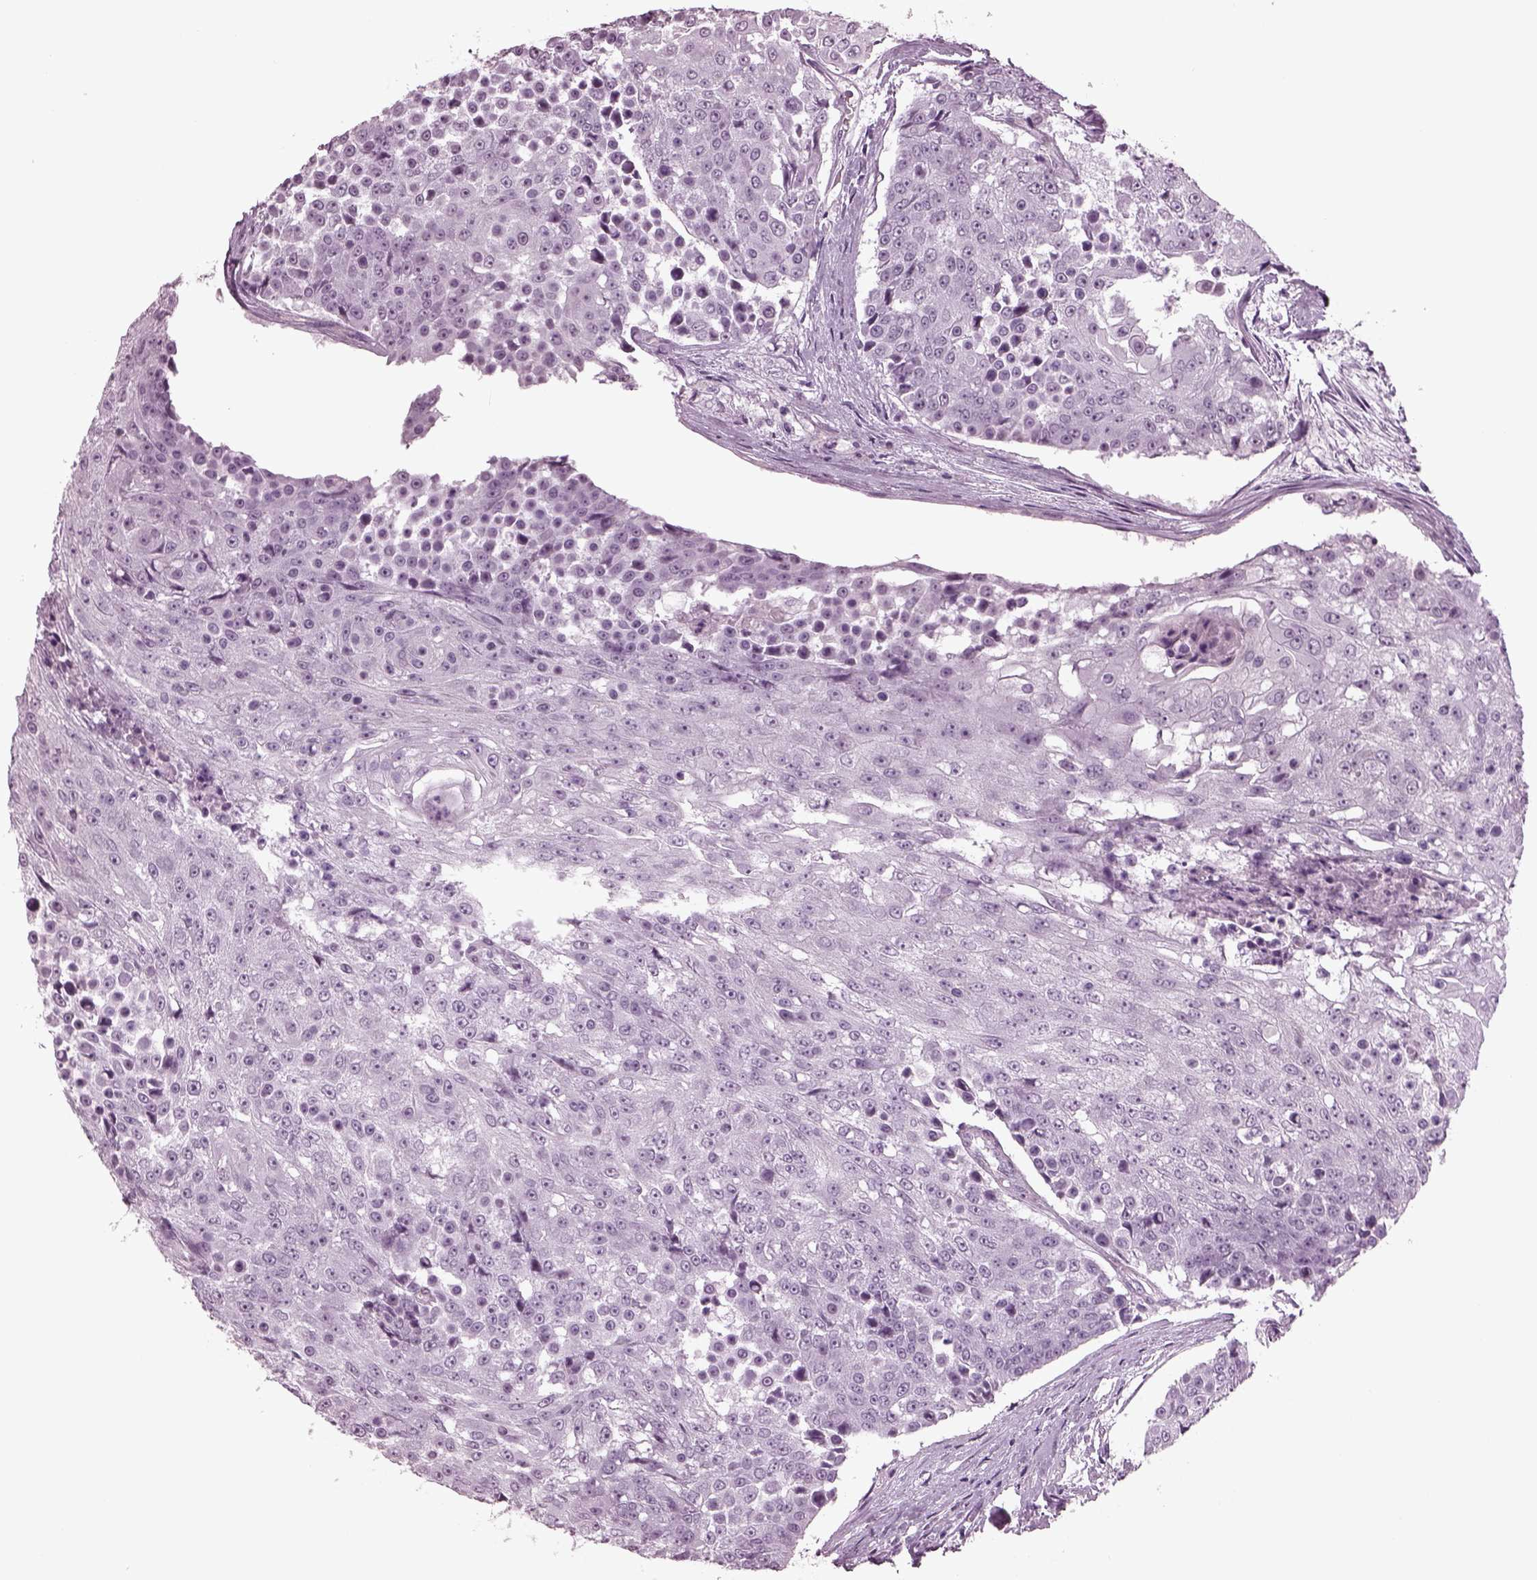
{"staining": {"intensity": "negative", "quantity": "none", "location": "none"}, "tissue": "urothelial cancer", "cell_type": "Tumor cells", "image_type": "cancer", "snomed": [{"axis": "morphology", "description": "Urothelial carcinoma, High grade"}, {"axis": "topography", "description": "Urinary bladder"}], "caption": "Immunohistochemistry of human urothelial cancer demonstrates no staining in tumor cells.", "gene": "TPPP2", "patient": {"sex": "female", "age": 63}}